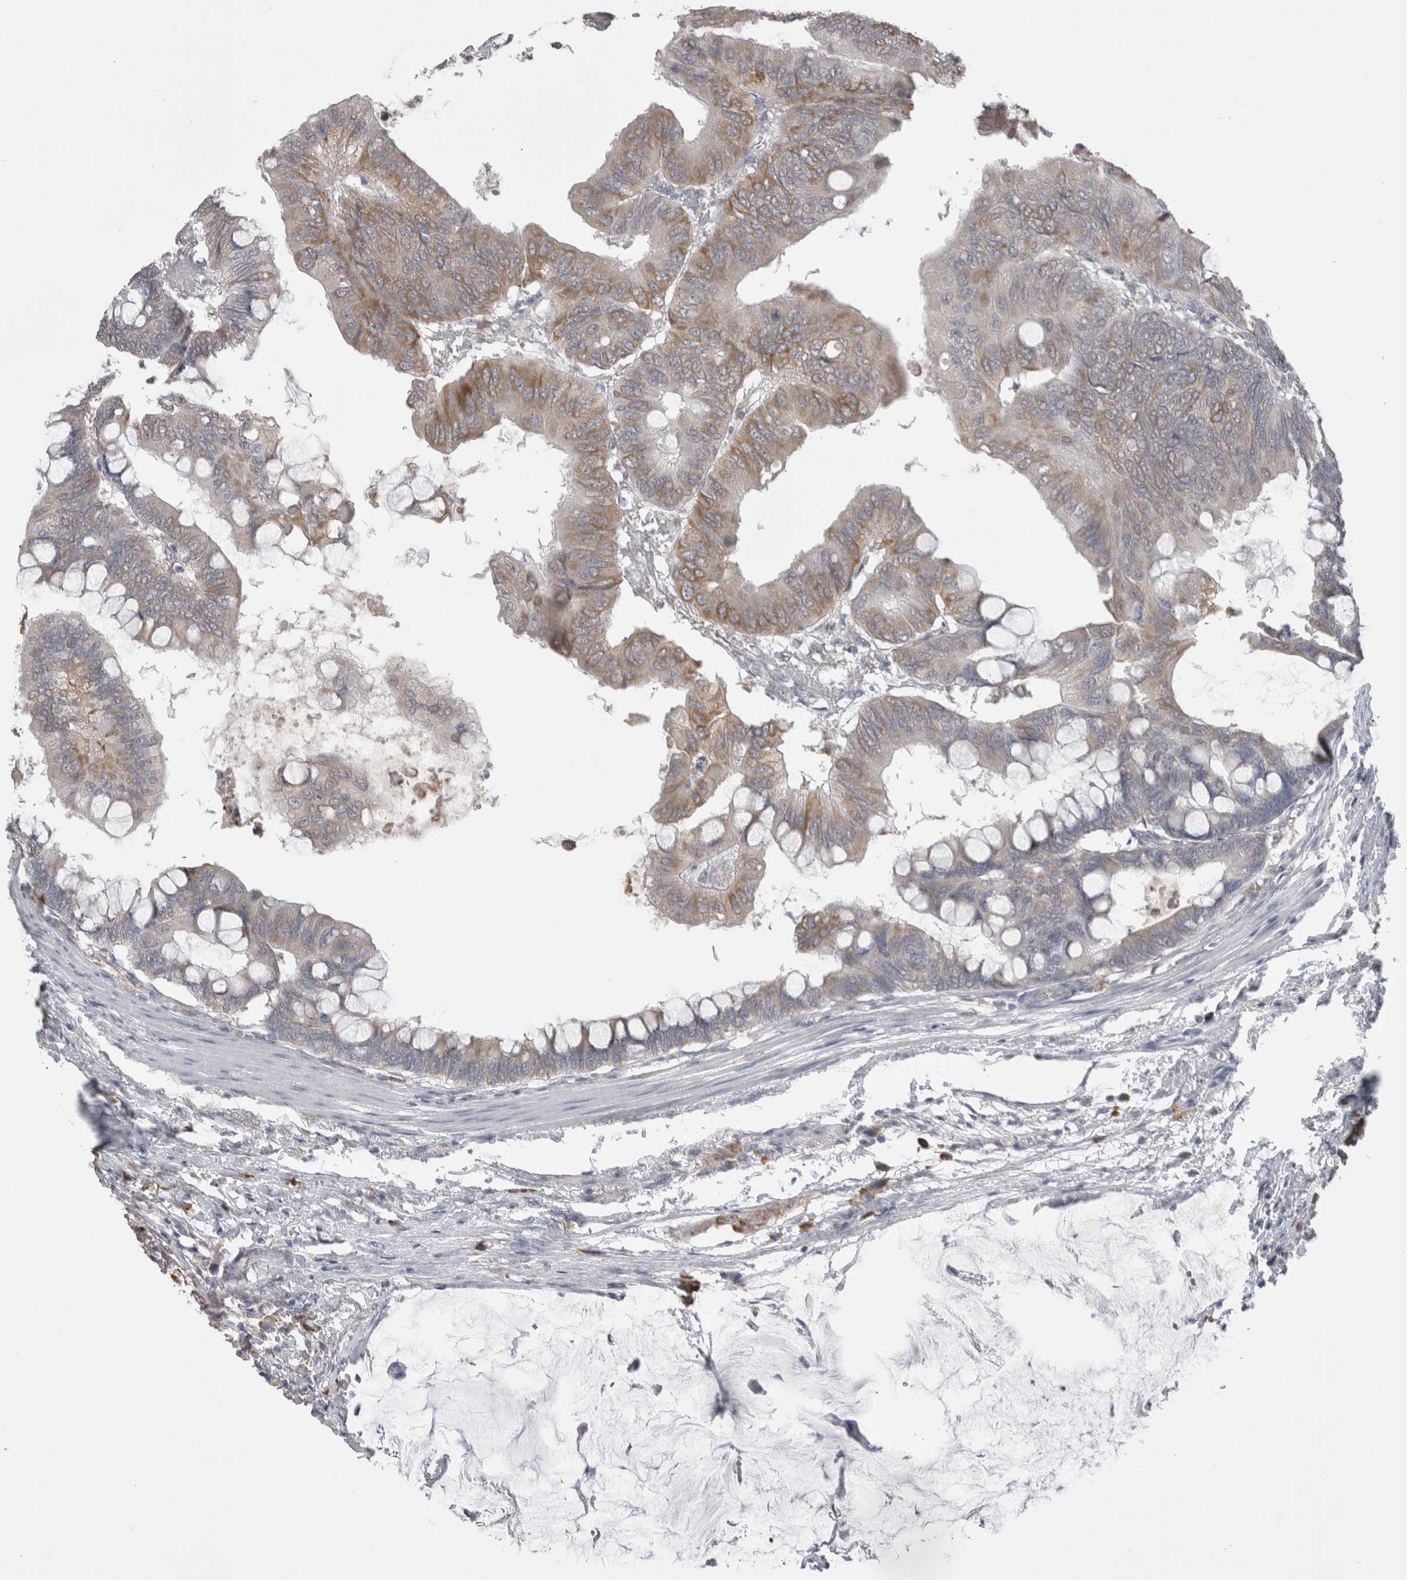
{"staining": {"intensity": "weak", "quantity": ">75%", "location": "cytoplasmic/membranous"}, "tissue": "colorectal cancer", "cell_type": "Tumor cells", "image_type": "cancer", "snomed": [{"axis": "morphology", "description": "Normal tissue, NOS"}, {"axis": "morphology", "description": "Adenocarcinoma, NOS"}, {"axis": "topography", "description": "Rectum"}, {"axis": "topography", "description": "Peripheral nerve tissue"}], "caption": "IHC of adenocarcinoma (colorectal) reveals low levels of weak cytoplasmic/membranous expression in about >75% of tumor cells.", "gene": "NOMO1", "patient": {"sex": "male", "age": 92}}